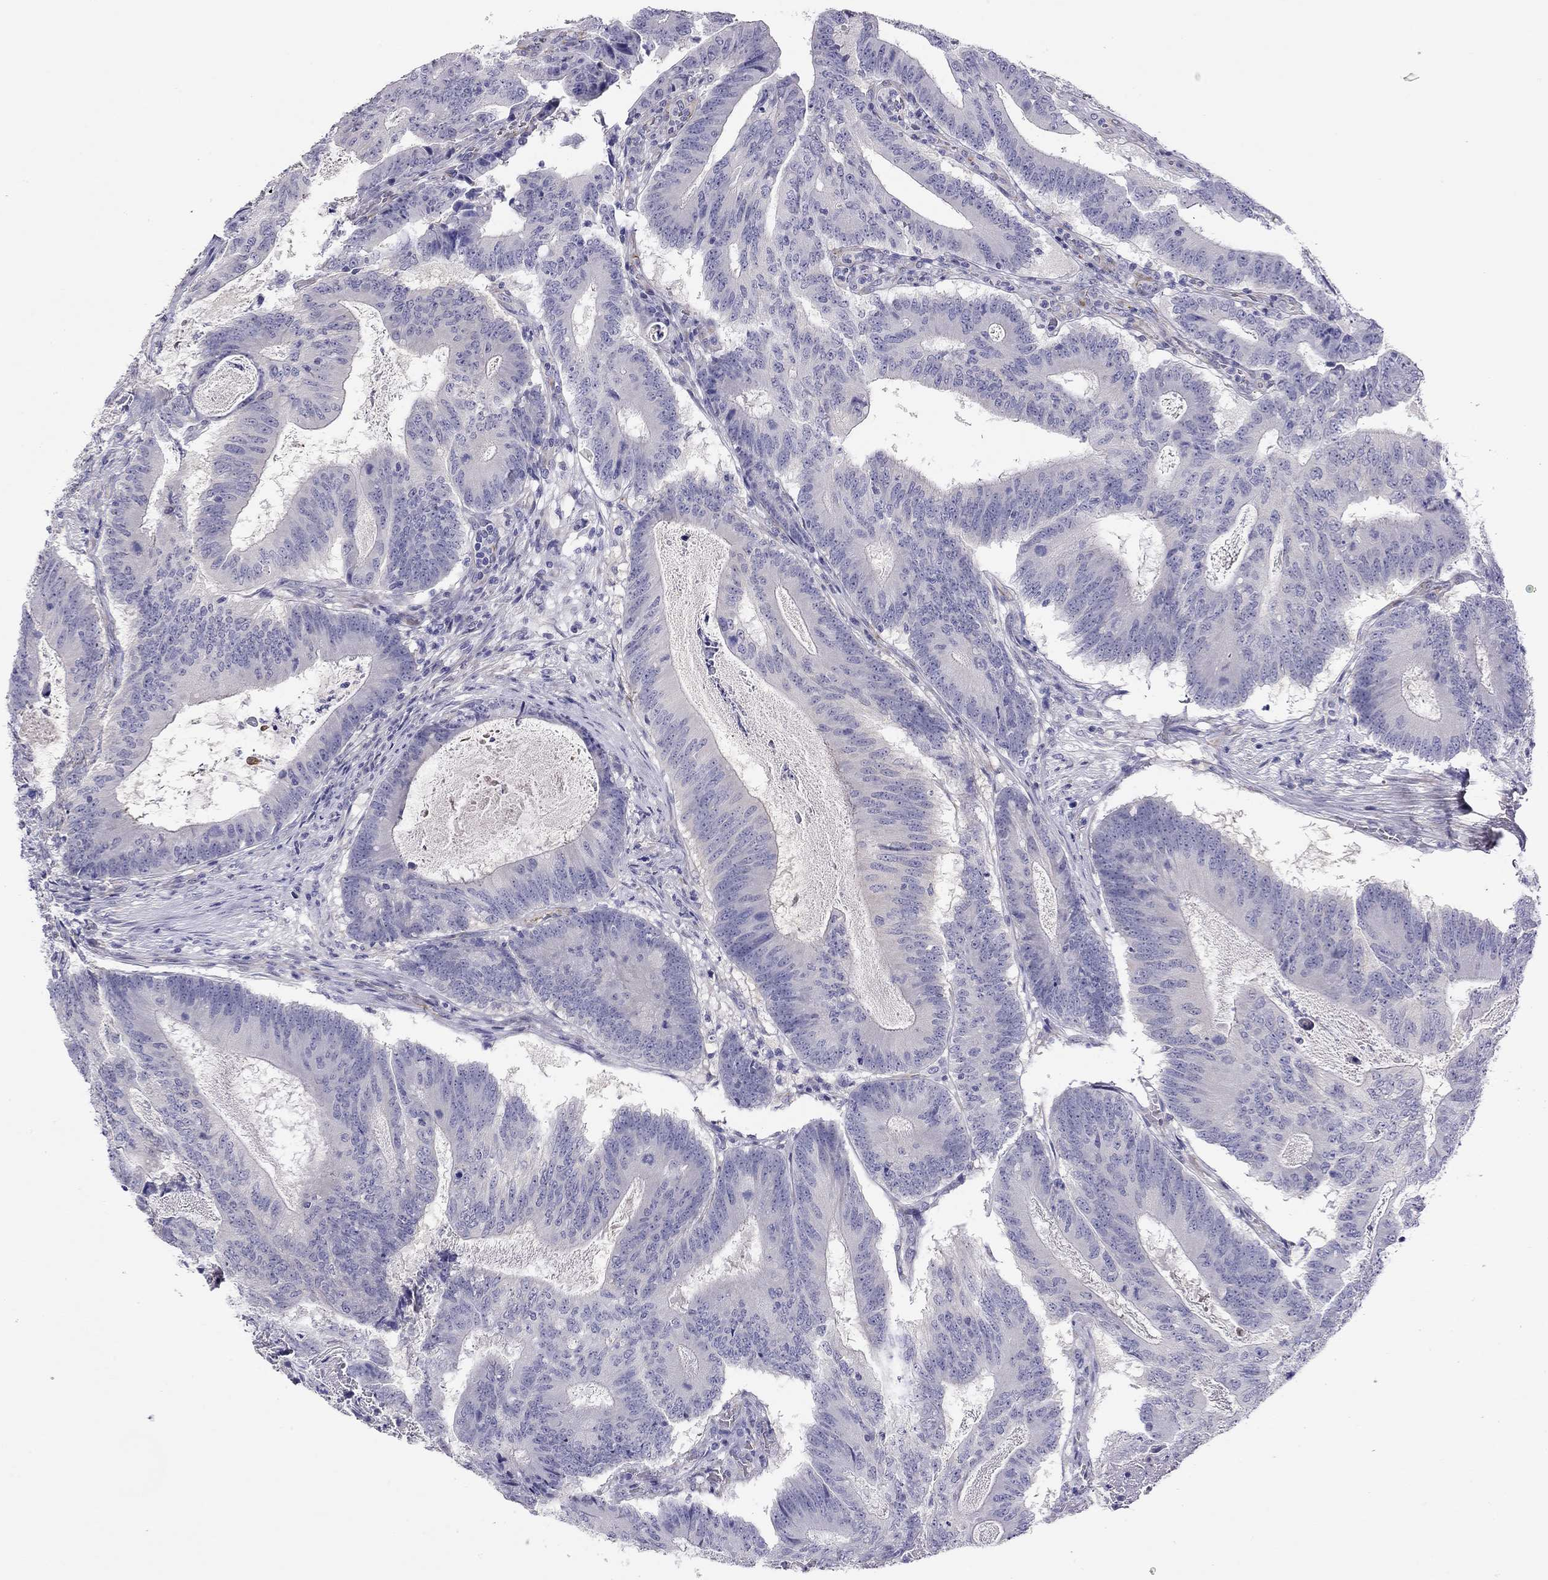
{"staining": {"intensity": "negative", "quantity": "none", "location": "none"}, "tissue": "colorectal cancer", "cell_type": "Tumor cells", "image_type": "cancer", "snomed": [{"axis": "morphology", "description": "Adenocarcinoma, NOS"}, {"axis": "topography", "description": "Colon"}], "caption": "This is an IHC histopathology image of colorectal cancer. There is no staining in tumor cells.", "gene": "RTL1", "patient": {"sex": "female", "age": 70}}